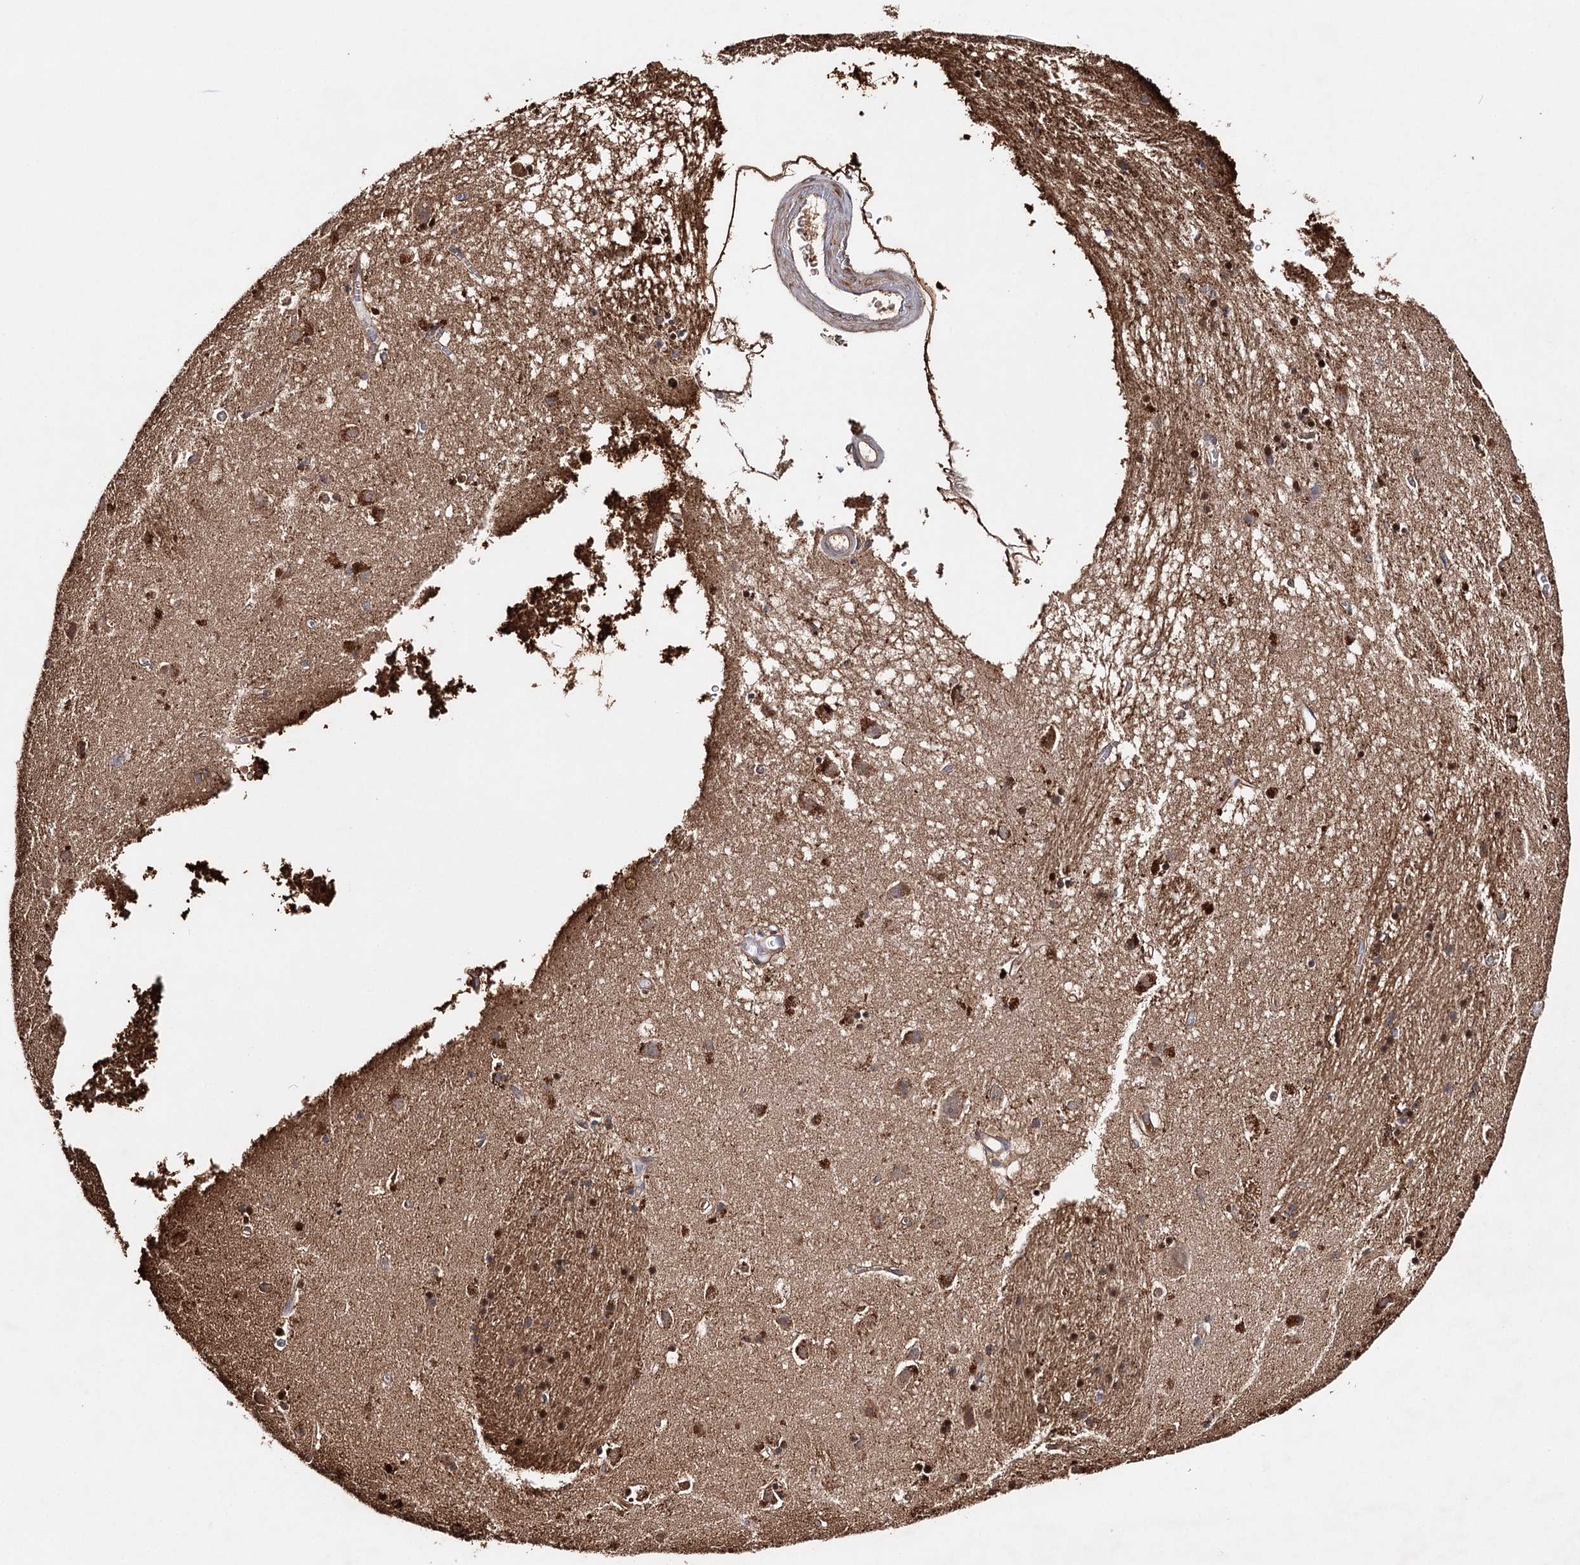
{"staining": {"intensity": "strong", "quantity": ">75%", "location": "cytoplasmic/membranous,nuclear"}, "tissue": "caudate", "cell_type": "Glial cells", "image_type": "normal", "snomed": [{"axis": "morphology", "description": "Normal tissue, NOS"}, {"axis": "topography", "description": "Lateral ventricle wall"}], "caption": "This micrograph shows normal caudate stained with immunohistochemistry to label a protein in brown. The cytoplasmic/membranous,nuclear of glial cells show strong positivity for the protein. Nuclei are counter-stained blue.", "gene": "CFAP46", "patient": {"sex": "male", "age": 70}}